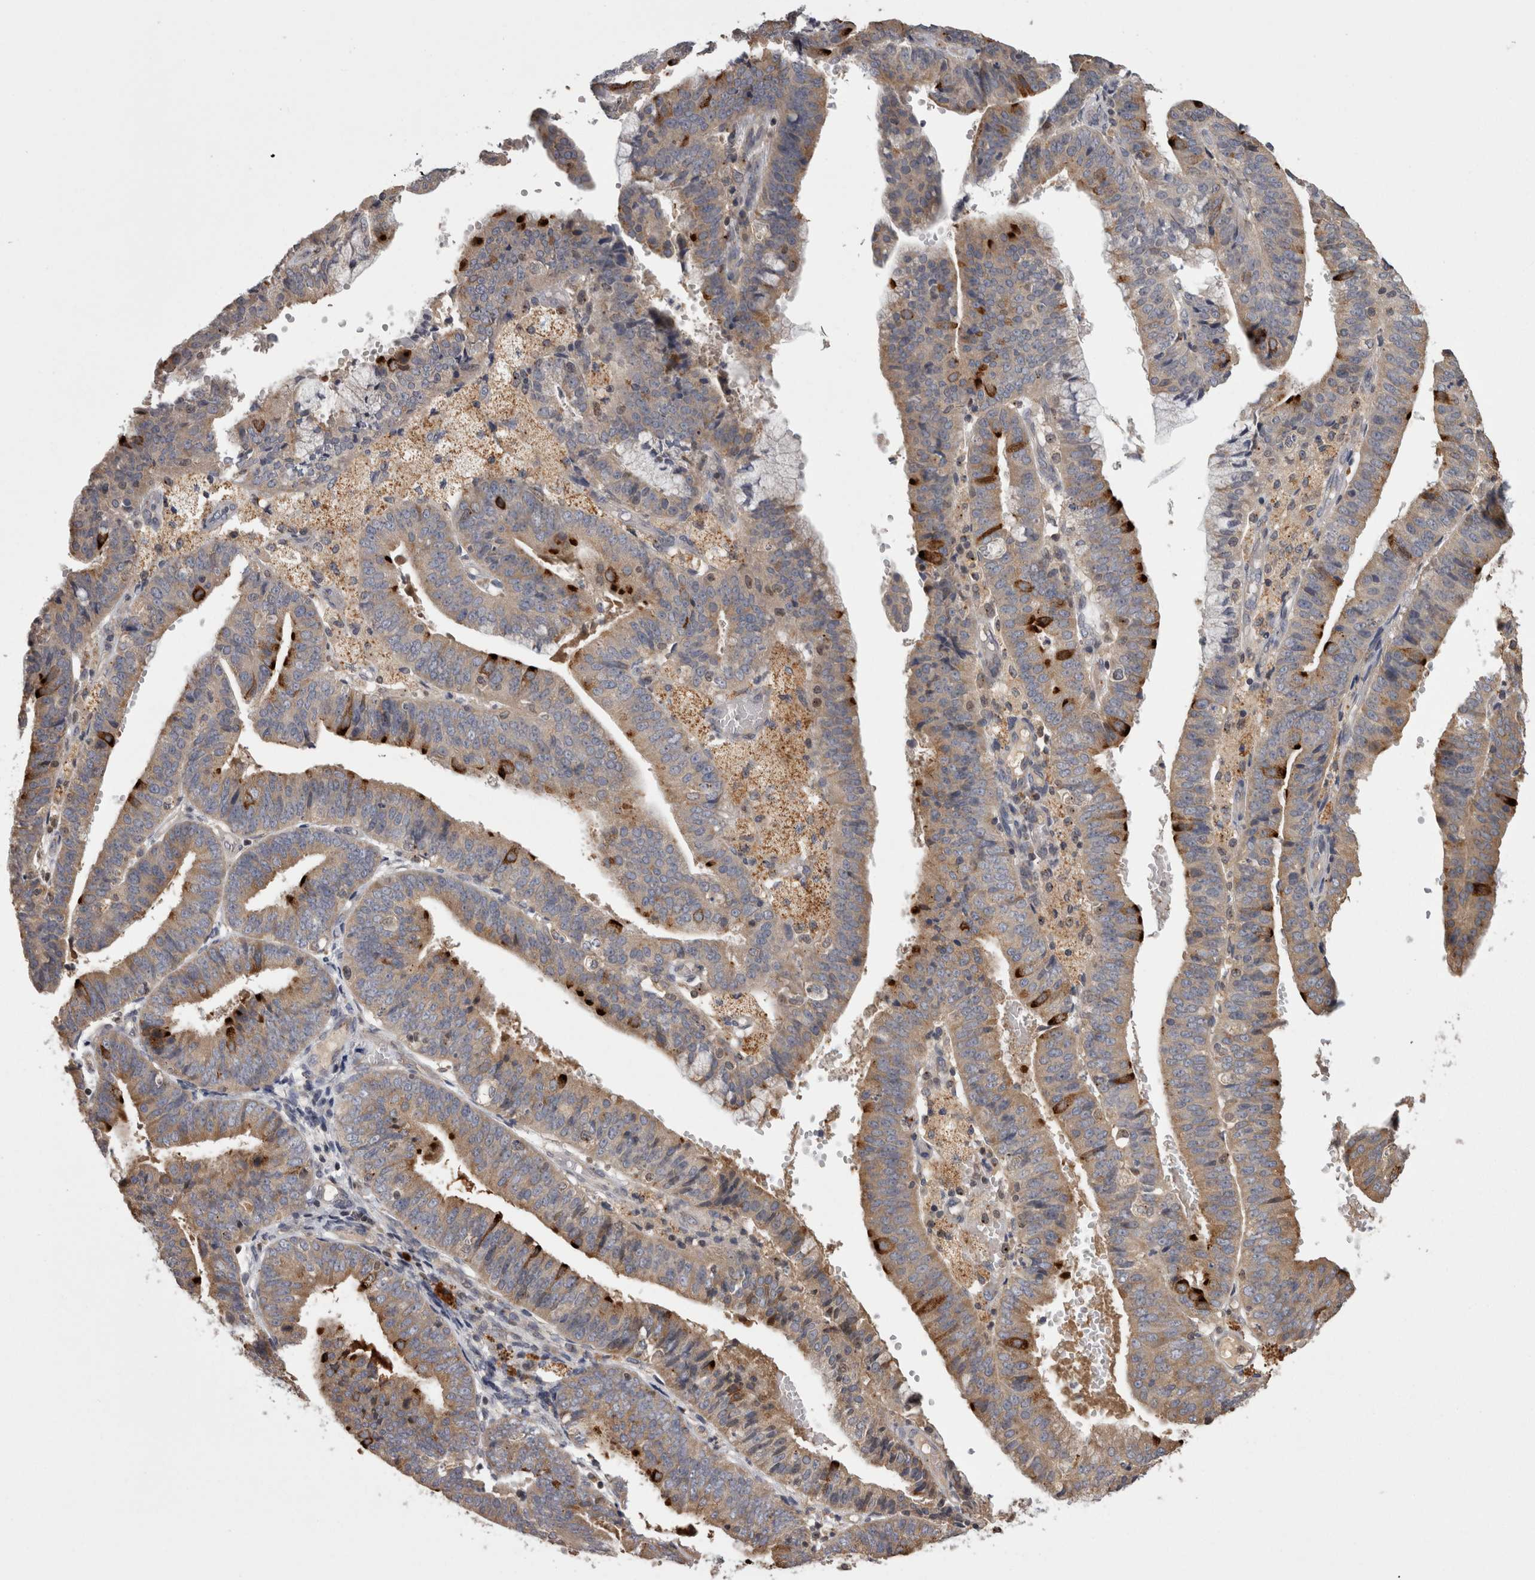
{"staining": {"intensity": "strong", "quantity": "<25%", "location": "cytoplasmic/membranous"}, "tissue": "endometrial cancer", "cell_type": "Tumor cells", "image_type": "cancer", "snomed": [{"axis": "morphology", "description": "Adenocarcinoma, NOS"}, {"axis": "topography", "description": "Endometrium"}], "caption": "Human adenocarcinoma (endometrial) stained for a protein (brown) demonstrates strong cytoplasmic/membranous positive expression in about <25% of tumor cells.", "gene": "PCM1", "patient": {"sex": "female", "age": 63}}